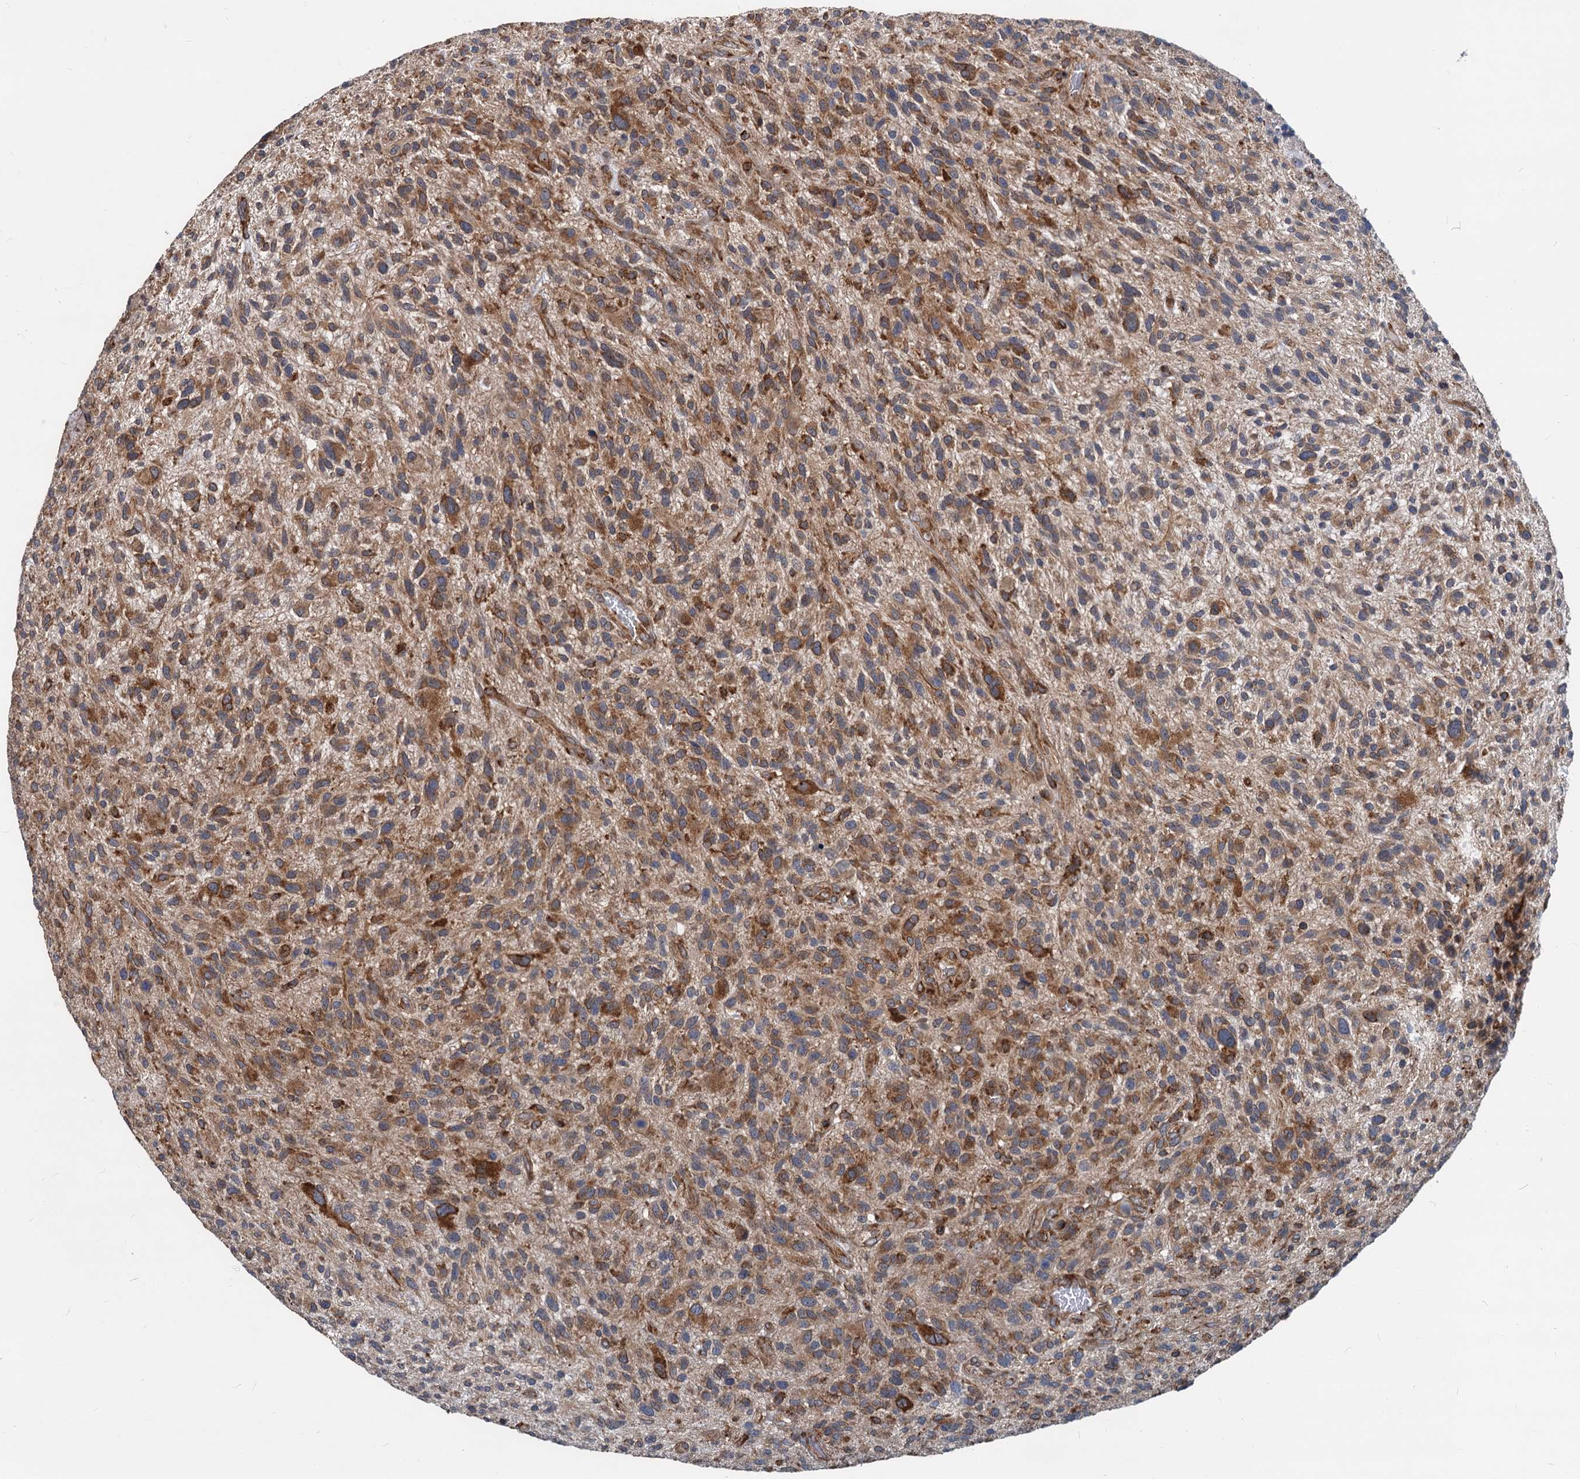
{"staining": {"intensity": "moderate", "quantity": ">75%", "location": "cytoplasmic/membranous"}, "tissue": "glioma", "cell_type": "Tumor cells", "image_type": "cancer", "snomed": [{"axis": "morphology", "description": "Glioma, malignant, High grade"}, {"axis": "topography", "description": "Brain"}], "caption": "Immunohistochemistry (DAB) staining of glioma exhibits moderate cytoplasmic/membranous protein staining in approximately >75% of tumor cells.", "gene": "STIM1", "patient": {"sex": "male", "age": 47}}